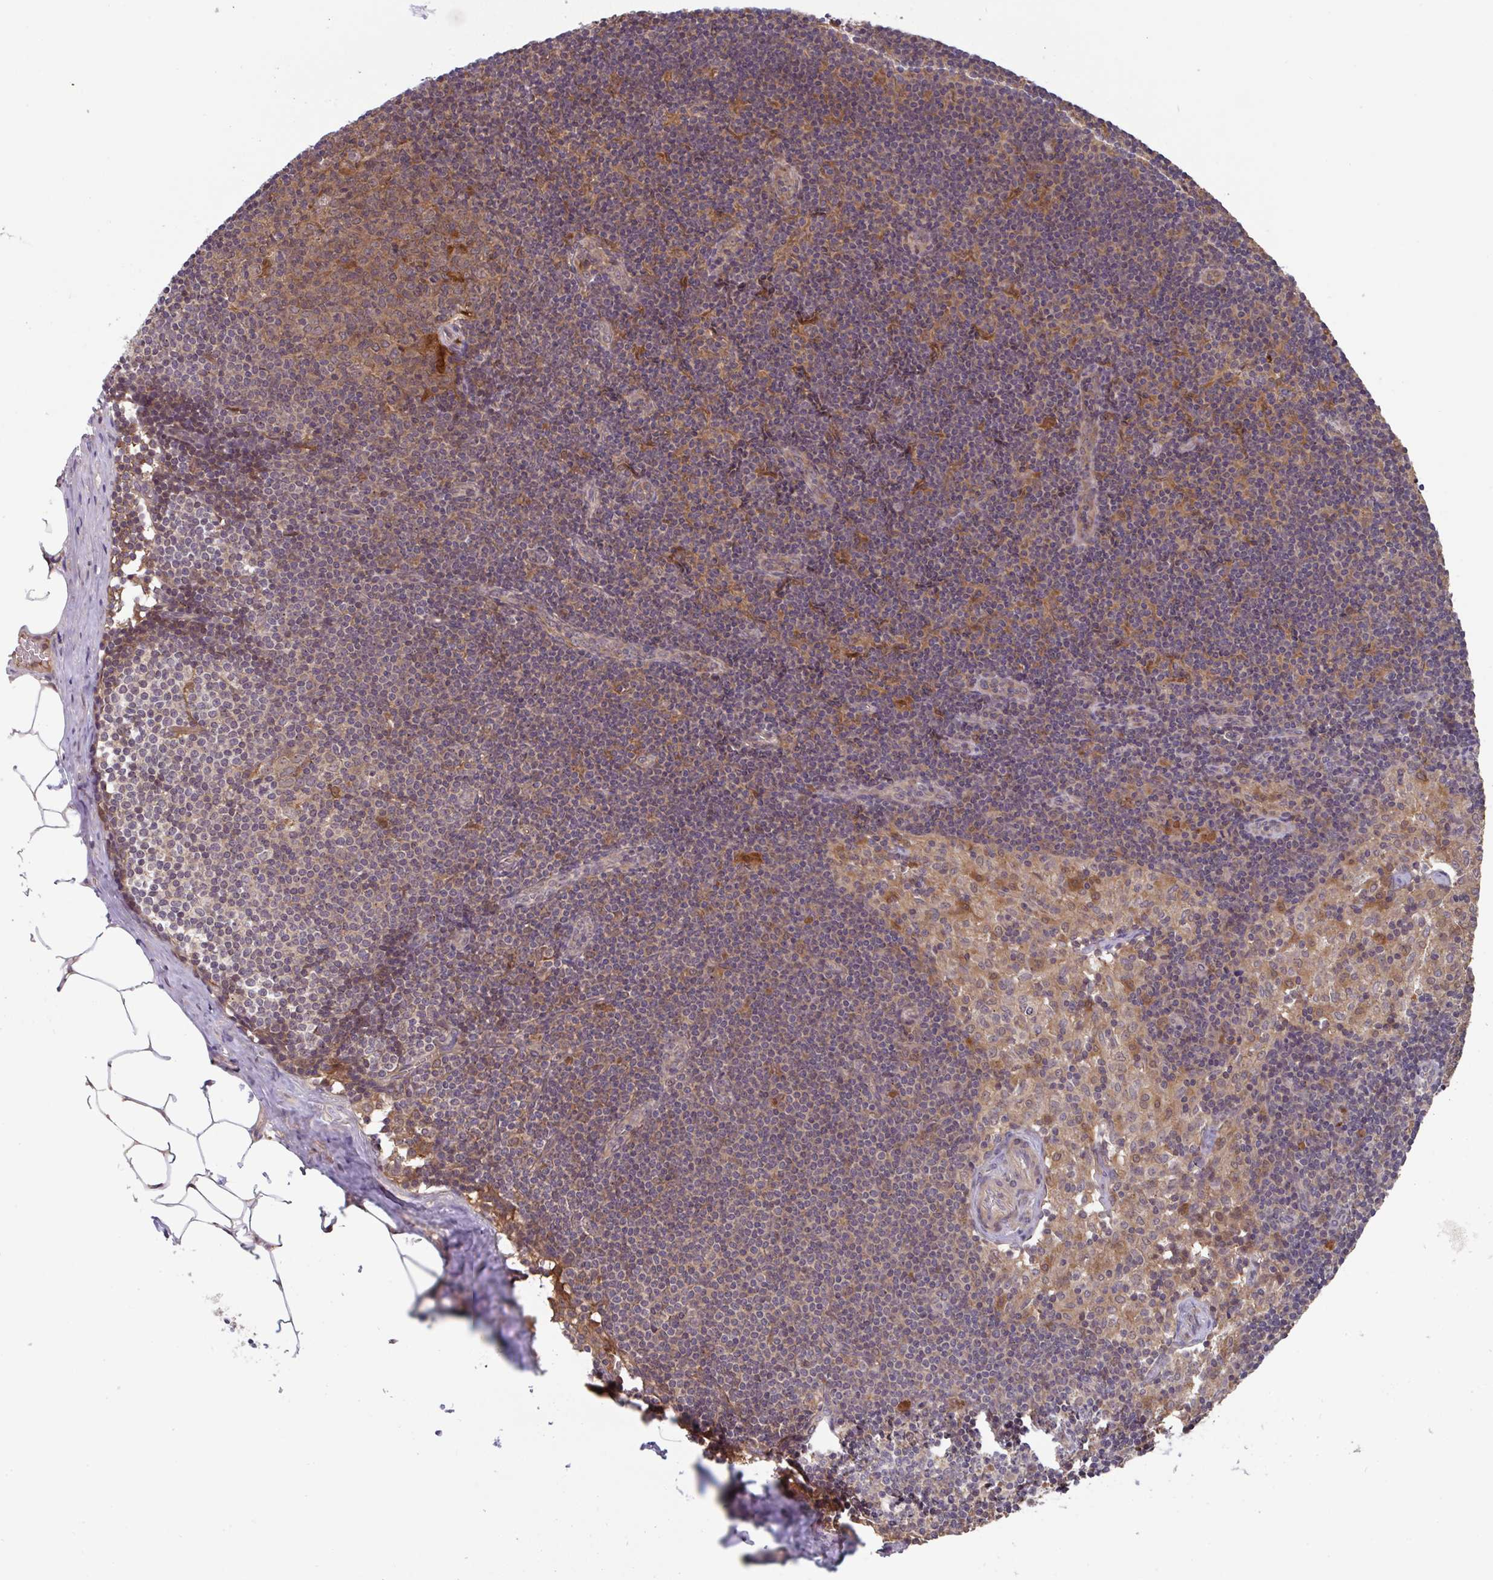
{"staining": {"intensity": "moderate", "quantity": ">75%", "location": "cytoplasmic/membranous"}, "tissue": "lymph node", "cell_type": "Germinal center cells", "image_type": "normal", "snomed": [{"axis": "morphology", "description": "Normal tissue, NOS"}, {"axis": "topography", "description": "Lymph node"}], "caption": "Moderate cytoplasmic/membranous expression for a protein is seen in approximately >75% of germinal center cells of benign lymph node using immunohistochemistry (IHC).", "gene": "TIGAR", "patient": {"sex": "female", "age": 31}}